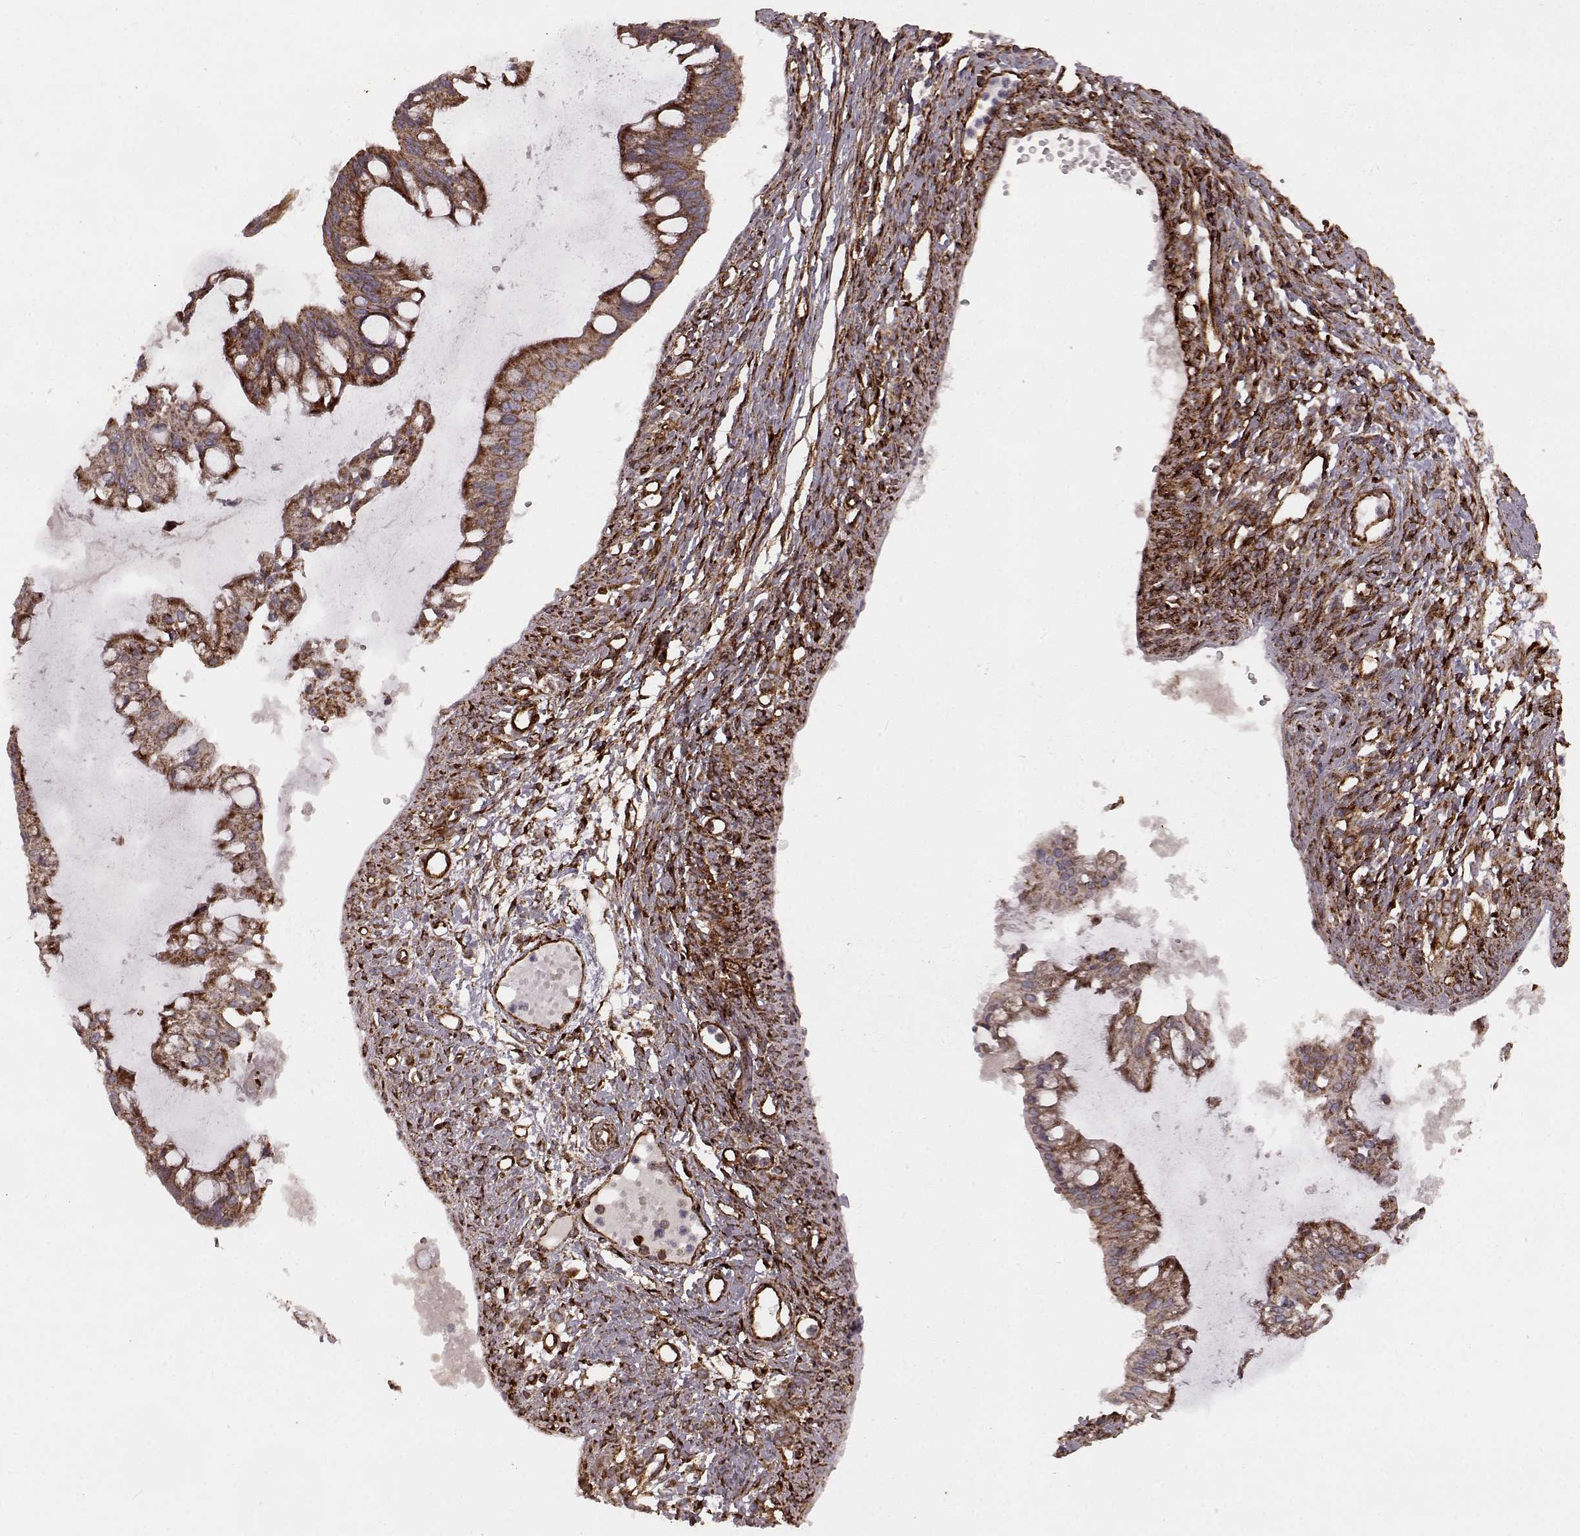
{"staining": {"intensity": "strong", "quantity": "25%-75%", "location": "cytoplasmic/membranous"}, "tissue": "ovarian cancer", "cell_type": "Tumor cells", "image_type": "cancer", "snomed": [{"axis": "morphology", "description": "Cystadenocarcinoma, mucinous, NOS"}, {"axis": "topography", "description": "Ovary"}], "caption": "The histopathology image displays immunohistochemical staining of mucinous cystadenocarcinoma (ovarian). There is strong cytoplasmic/membranous expression is appreciated in approximately 25%-75% of tumor cells. The protein of interest is shown in brown color, while the nuclei are stained blue.", "gene": "FXN", "patient": {"sex": "female", "age": 73}}